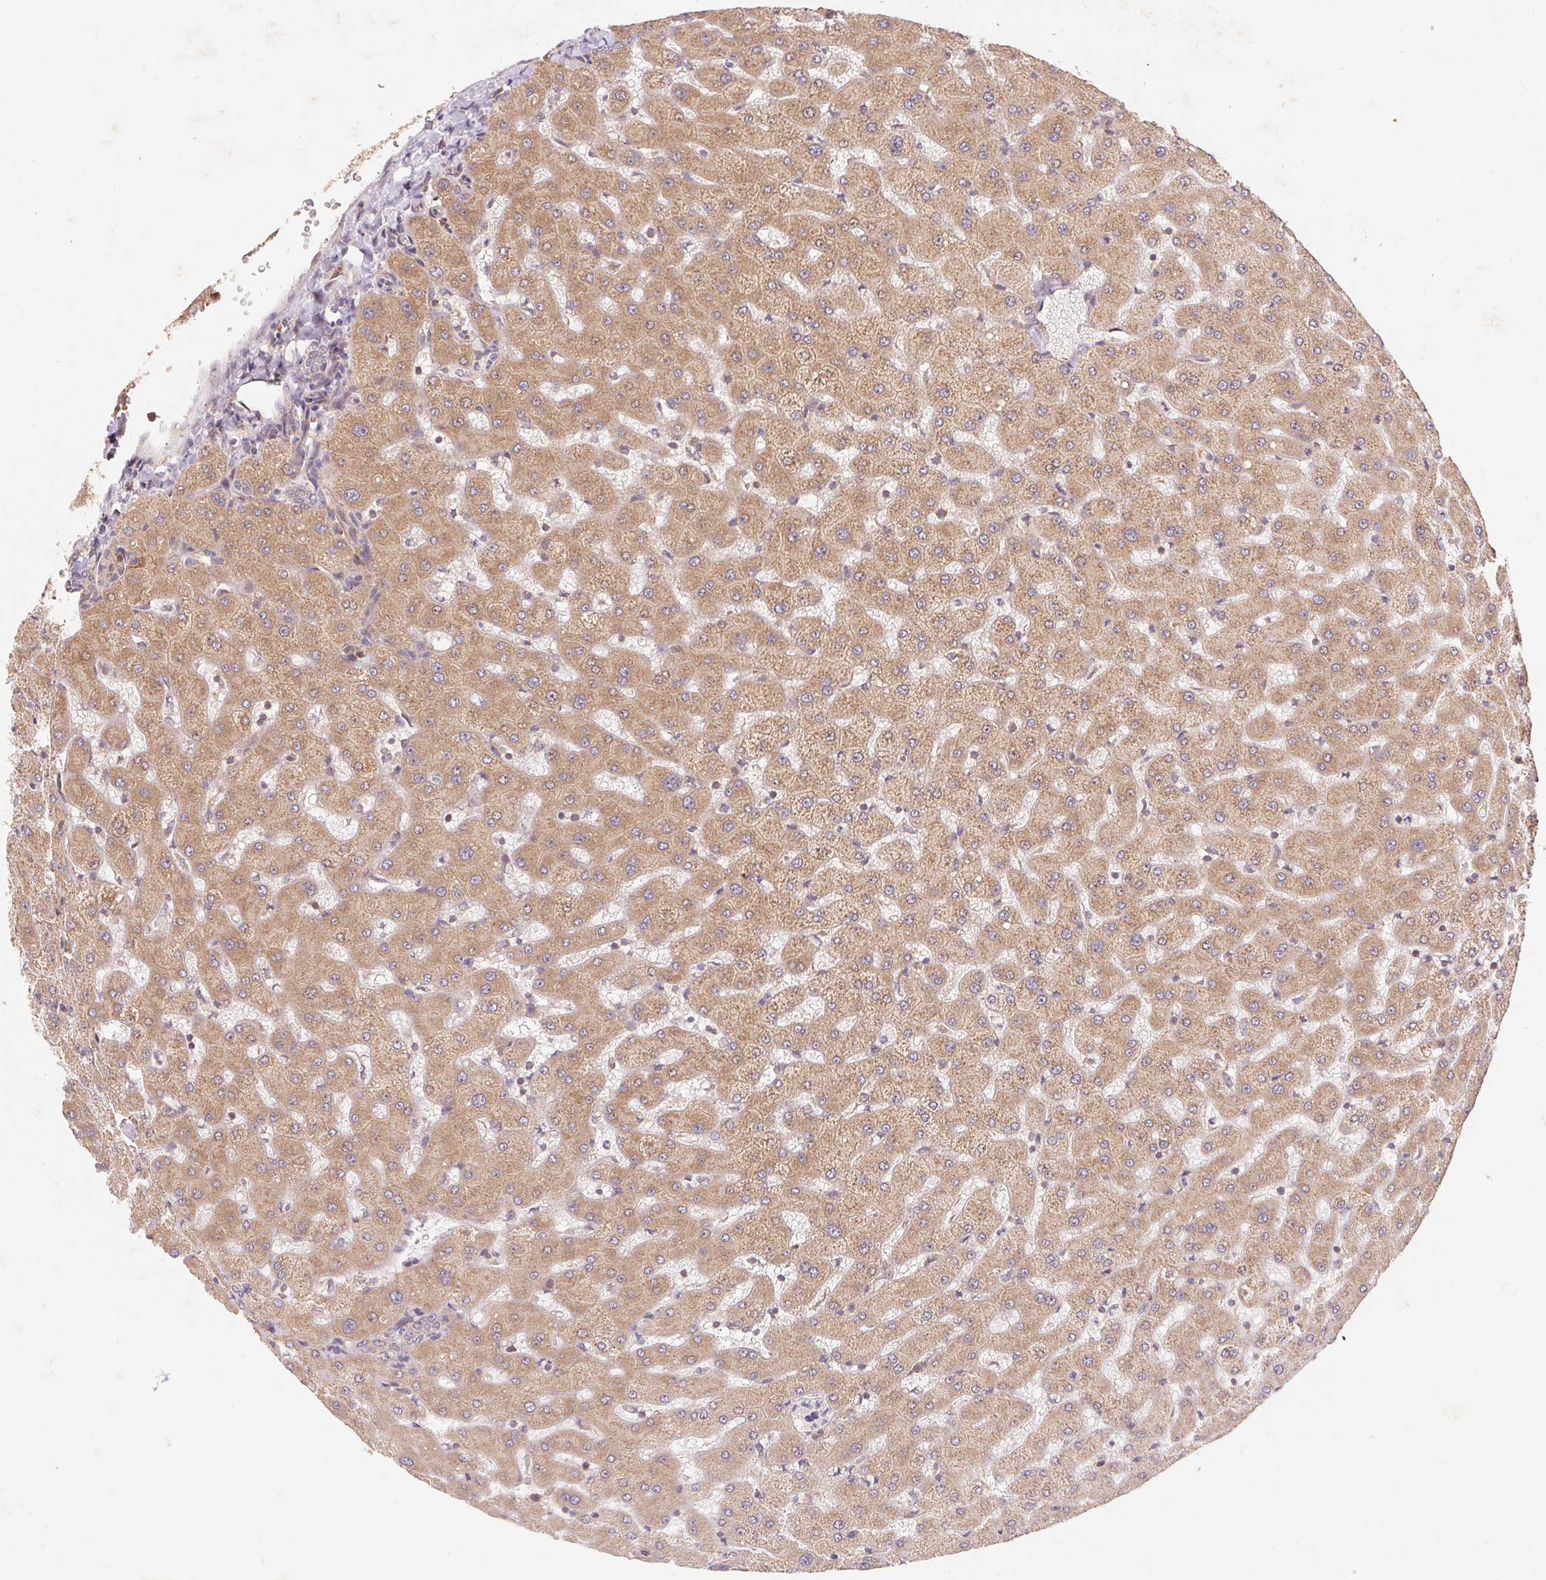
{"staining": {"intensity": "weak", "quantity": "<25%", "location": "cytoplasmic/membranous"}, "tissue": "liver", "cell_type": "Cholangiocytes", "image_type": "normal", "snomed": [{"axis": "morphology", "description": "Normal tissue, NOS"}, {"axis": "topography", "description": "Liver"}], "caption": "This is an IHC image of normal human liver. There is no positivity in cholangiocytes.", "gene": "RPL27A", "patient": {"sex": "female", "age": 63}}